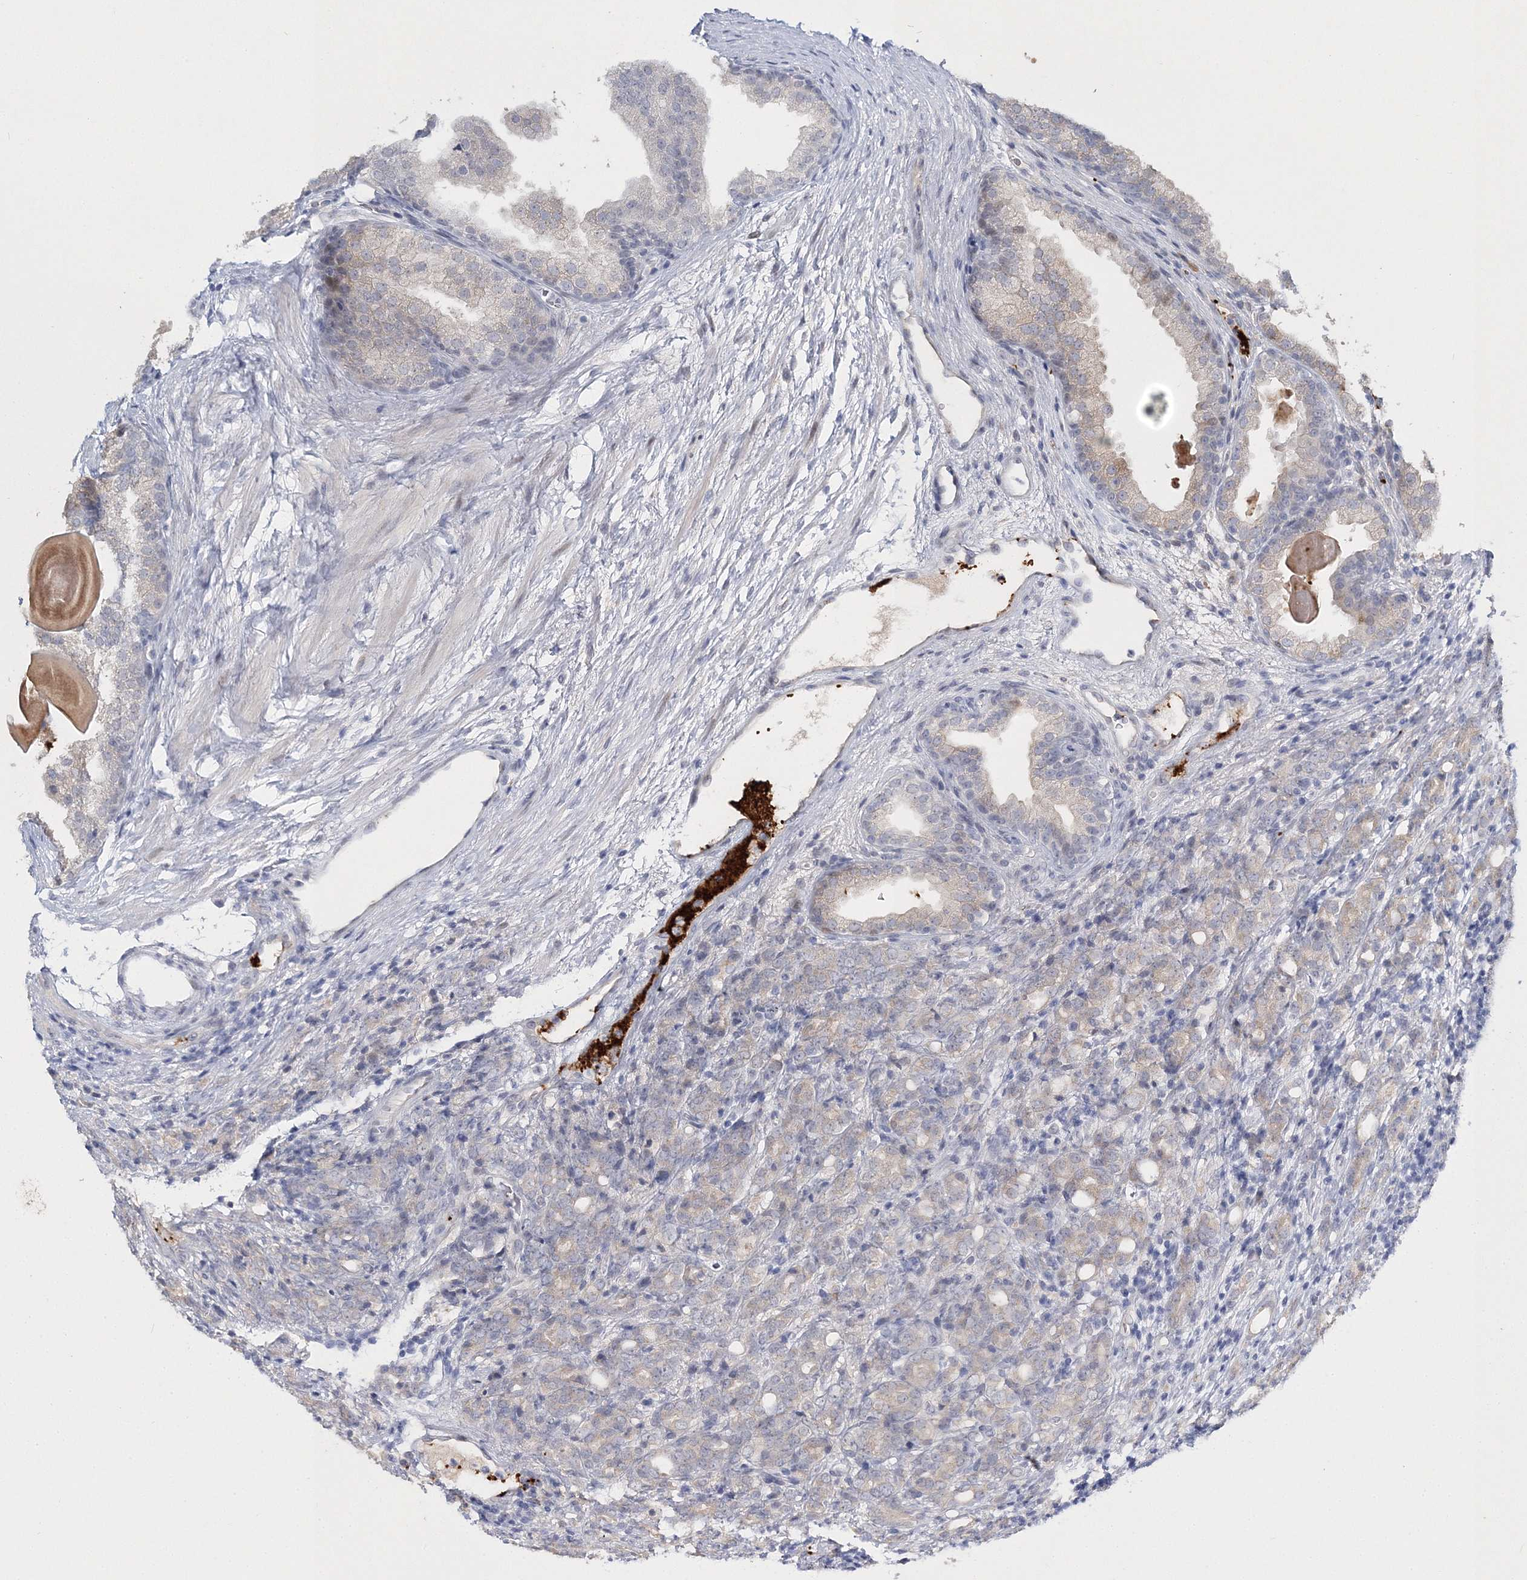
{"staining": {"intensity": "weak", "quantity": "25%-75%", "location": "cytoplasmic/membranous"}, "tissue": "prostate cancer", "cell_type": "Tumor cells", "image_type": "cancer", "snomed": [{"axis": "morphology", "description": "Adenocarcinoma, High grade"}, {"axis": "topography", "description": "Prostate"}], "caption": "Immunohistochemistry (DAB (3,3'-diaminobenzidine)) staining of prostate adenocarcinoma (high-grade) reveals weak cytoplasmic/membranous protein expression in about 25%-75% of tumor cells.", "gene": "MYOZ2", "patient": {"sex": "male", "age": 62}}